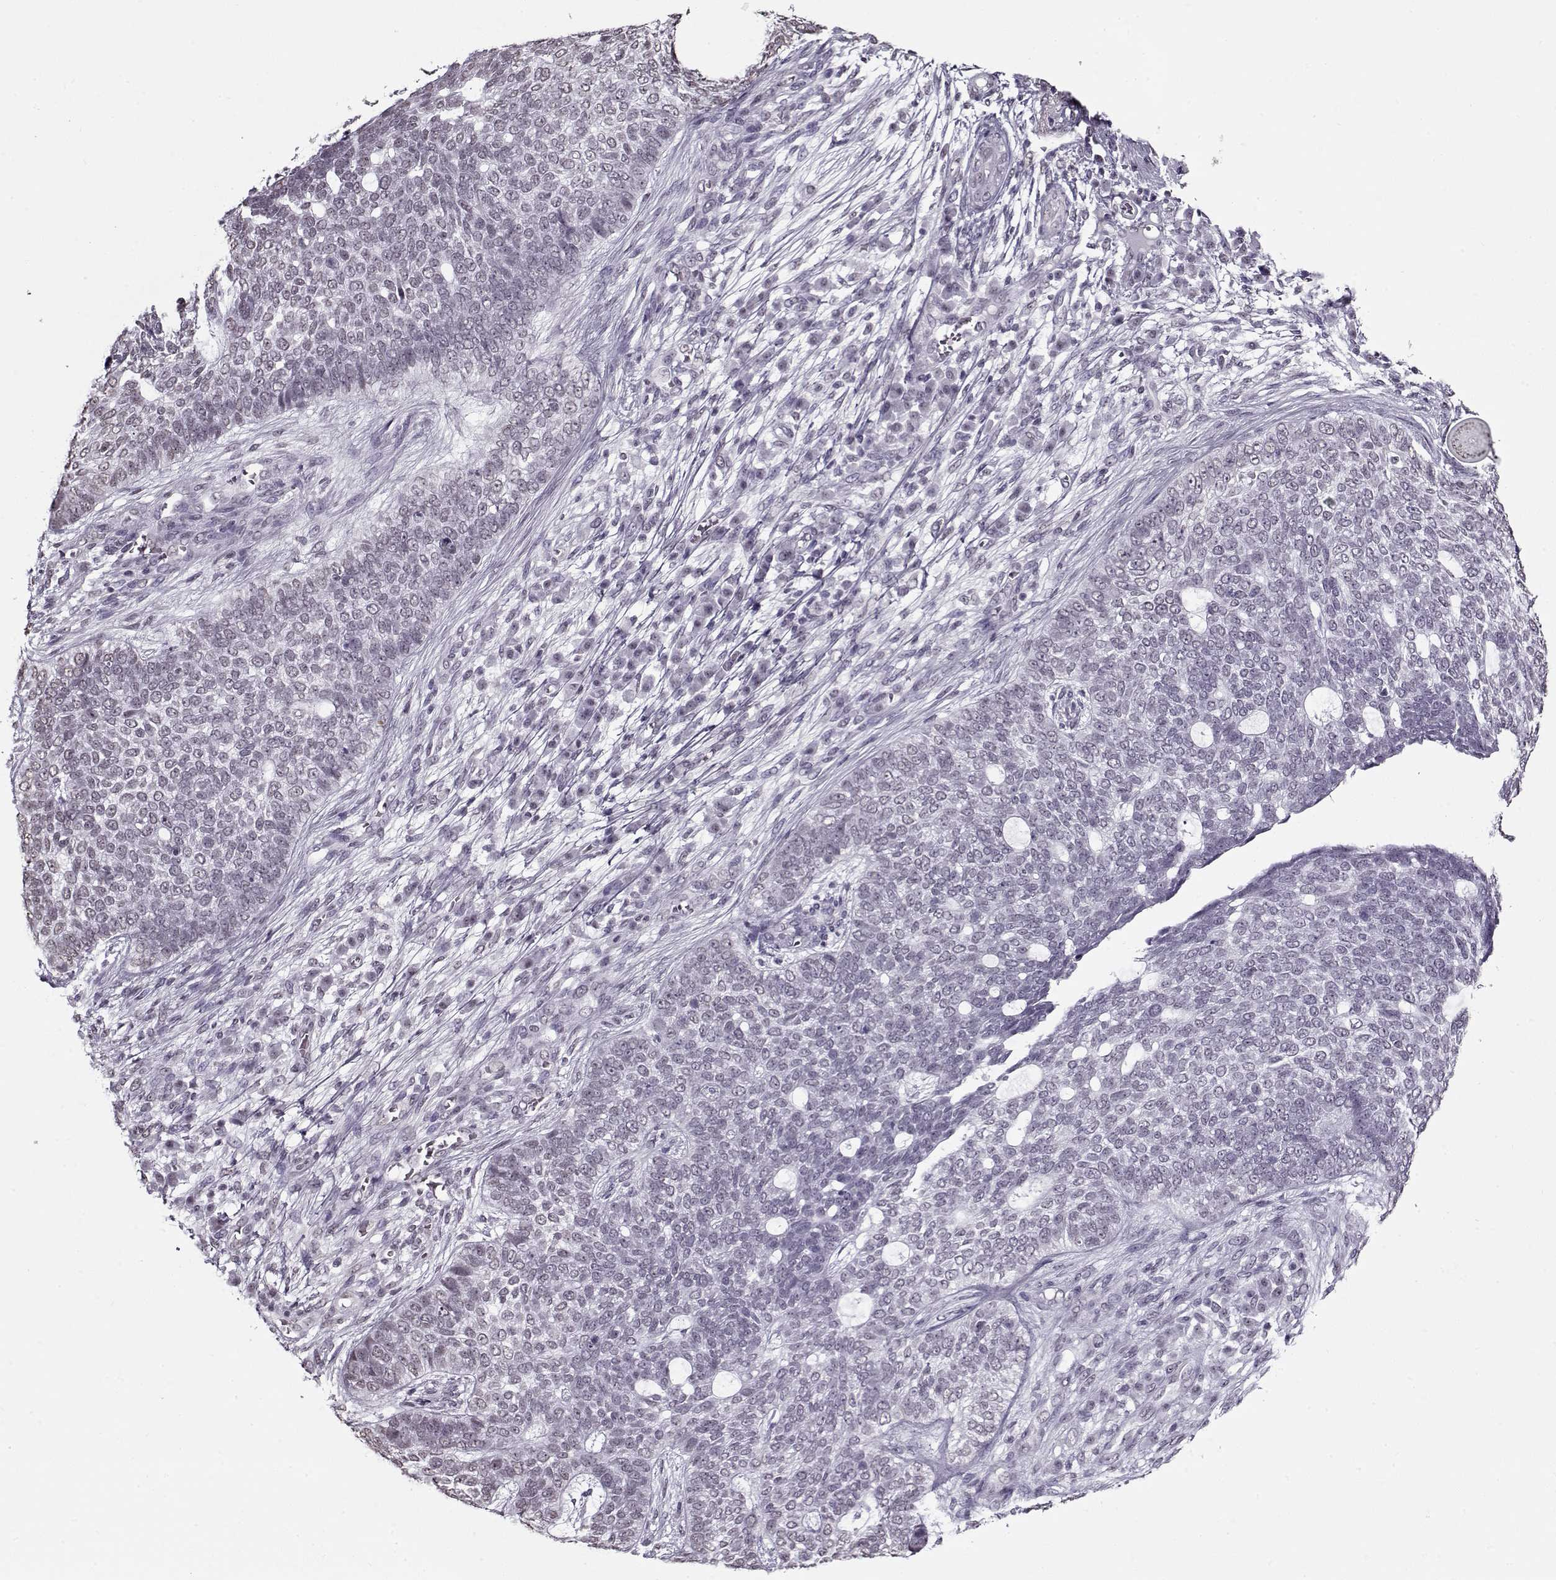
{"staining": {"intensity": "negative", "quantity": "none", "location": "none"}, "tissue": "skin cancer", "cell_type": "Tumor cells", "image_type": "cancer", "snomed": [{"axis": "morphology", "description": "Basal cell carcinoma"}, {"axis": "topography", "description": "Skin"}], "caption": "IHC micrograph of human skin cancer stained for a protein (brown), which shows no expression in tumor cells. Nuclei are stained in blue.", "gene": "PRMT8", "patient": {"sex": "female", "age": 69}}